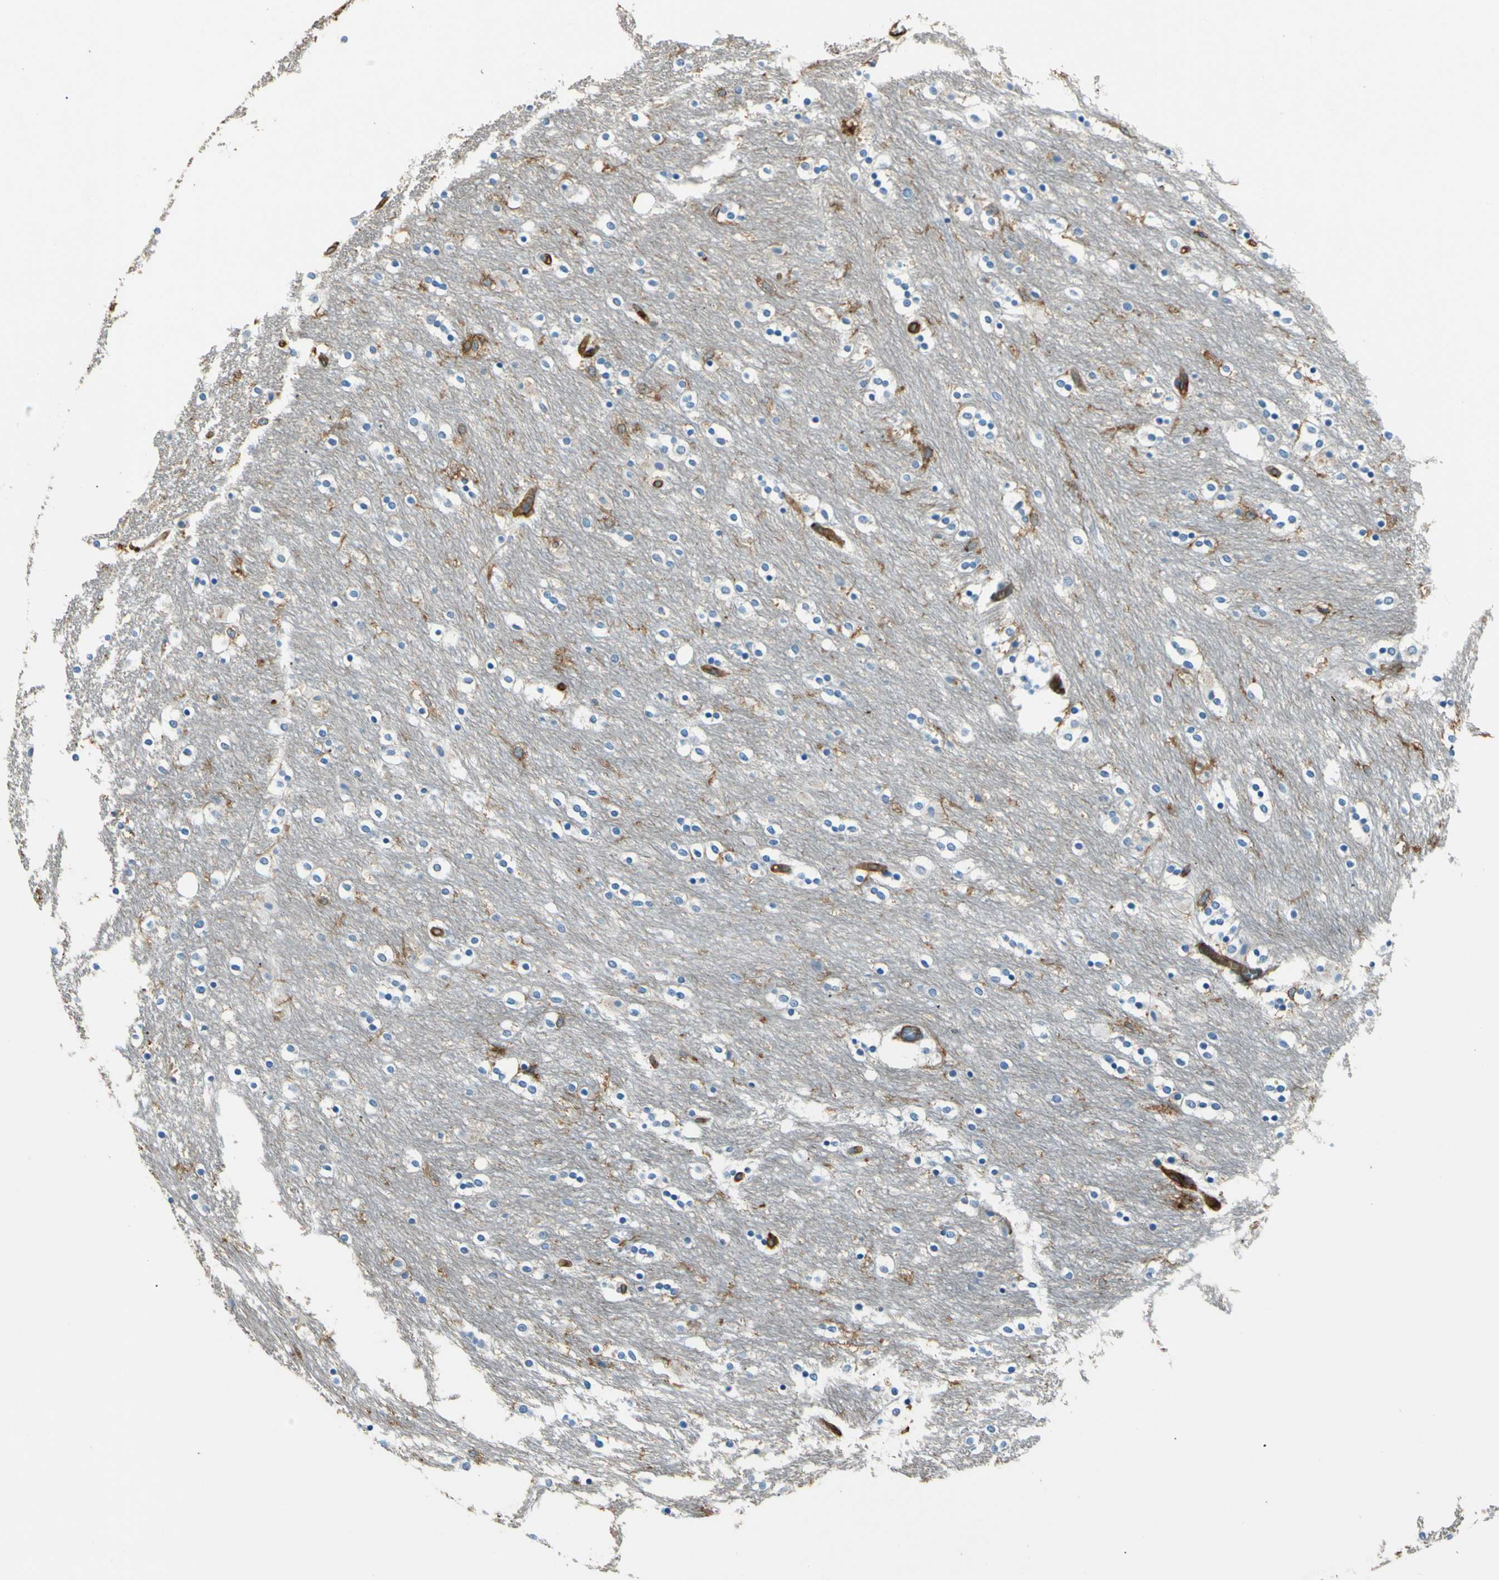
{"staining": {"intensity": "moderate", "quantity": "<25%", "location": "cytoplasmic/membranous"}, "tissue": "caudate", "cell_type": "Glial cells", "image_type": "normal", "snomed": [{"axis": "morphology", "description": "Normal tissue, NOS"}, {"axis": "topography", "description": "Lateral ventricle wall"}], "caption": "Protein staining of normal caudate demonstrates moderate cytoplasmic/membranous positivity in about <25% of glial cells.", "gene": "ENTPD1", "patient": {"sex": "female", "age": 54}}